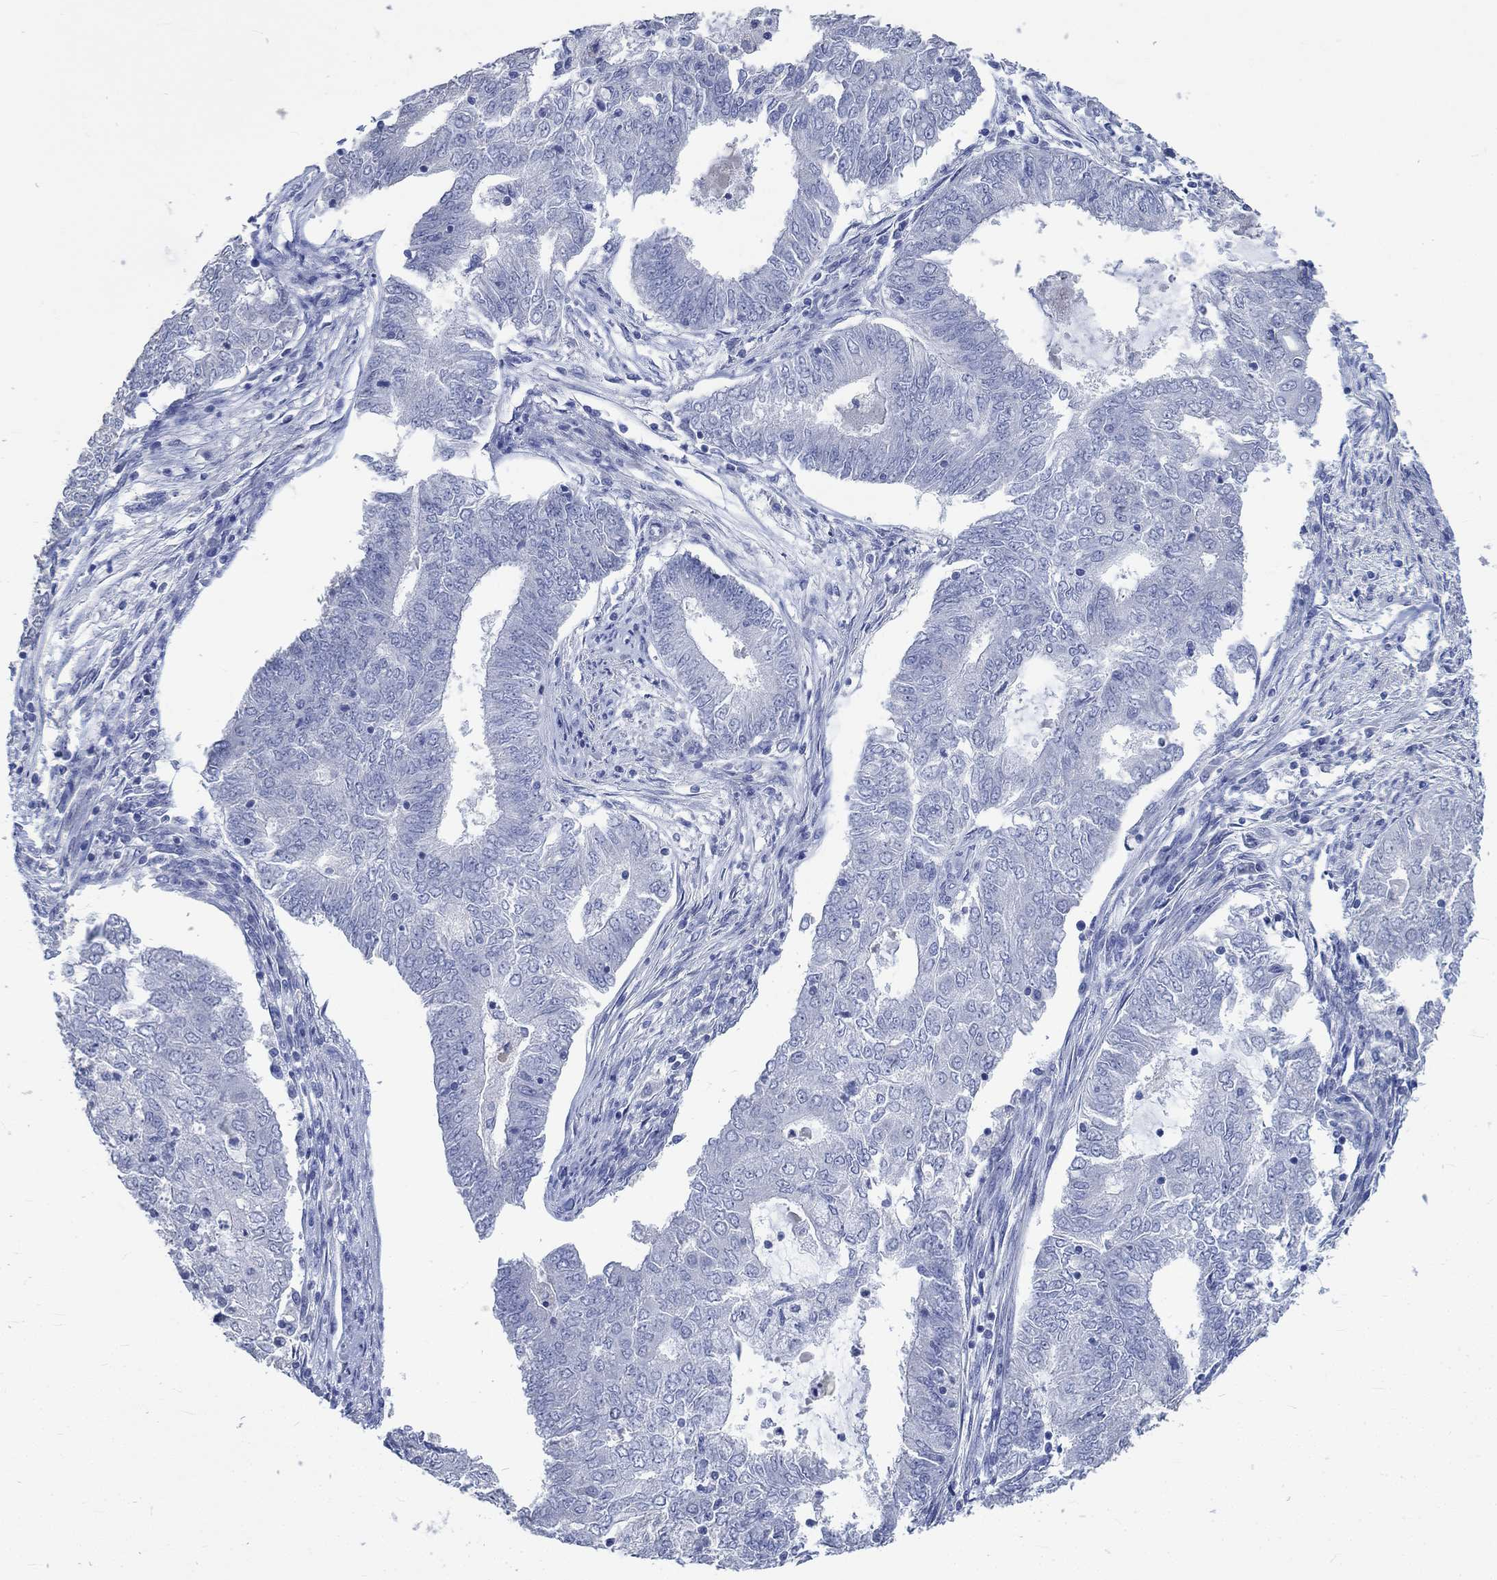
{"staining": {"intensity": "negative", "quantity": "none", "location": "none"}, "tissue": "endometrial cancer", "cell_type": "Tumor cells", "image_type": "cancer", "snomed": [{"axis": "morphology", "description": "Adenocarcinoma, NOS"}, {"axis": "topography", "description": "Endometrium"}], "caption": "IHC micrograph of neoplastic tissue: human endometrial cancer (adenocarcinoma) stained with DAB displays no significant protein staining in tumor cells. (DAB (3,3'-diaminobenzidine) immunohistochemistry (IHC), high magnification).", "gene": "C4orf47", "patient": {"sex": "female", "age": 62}}